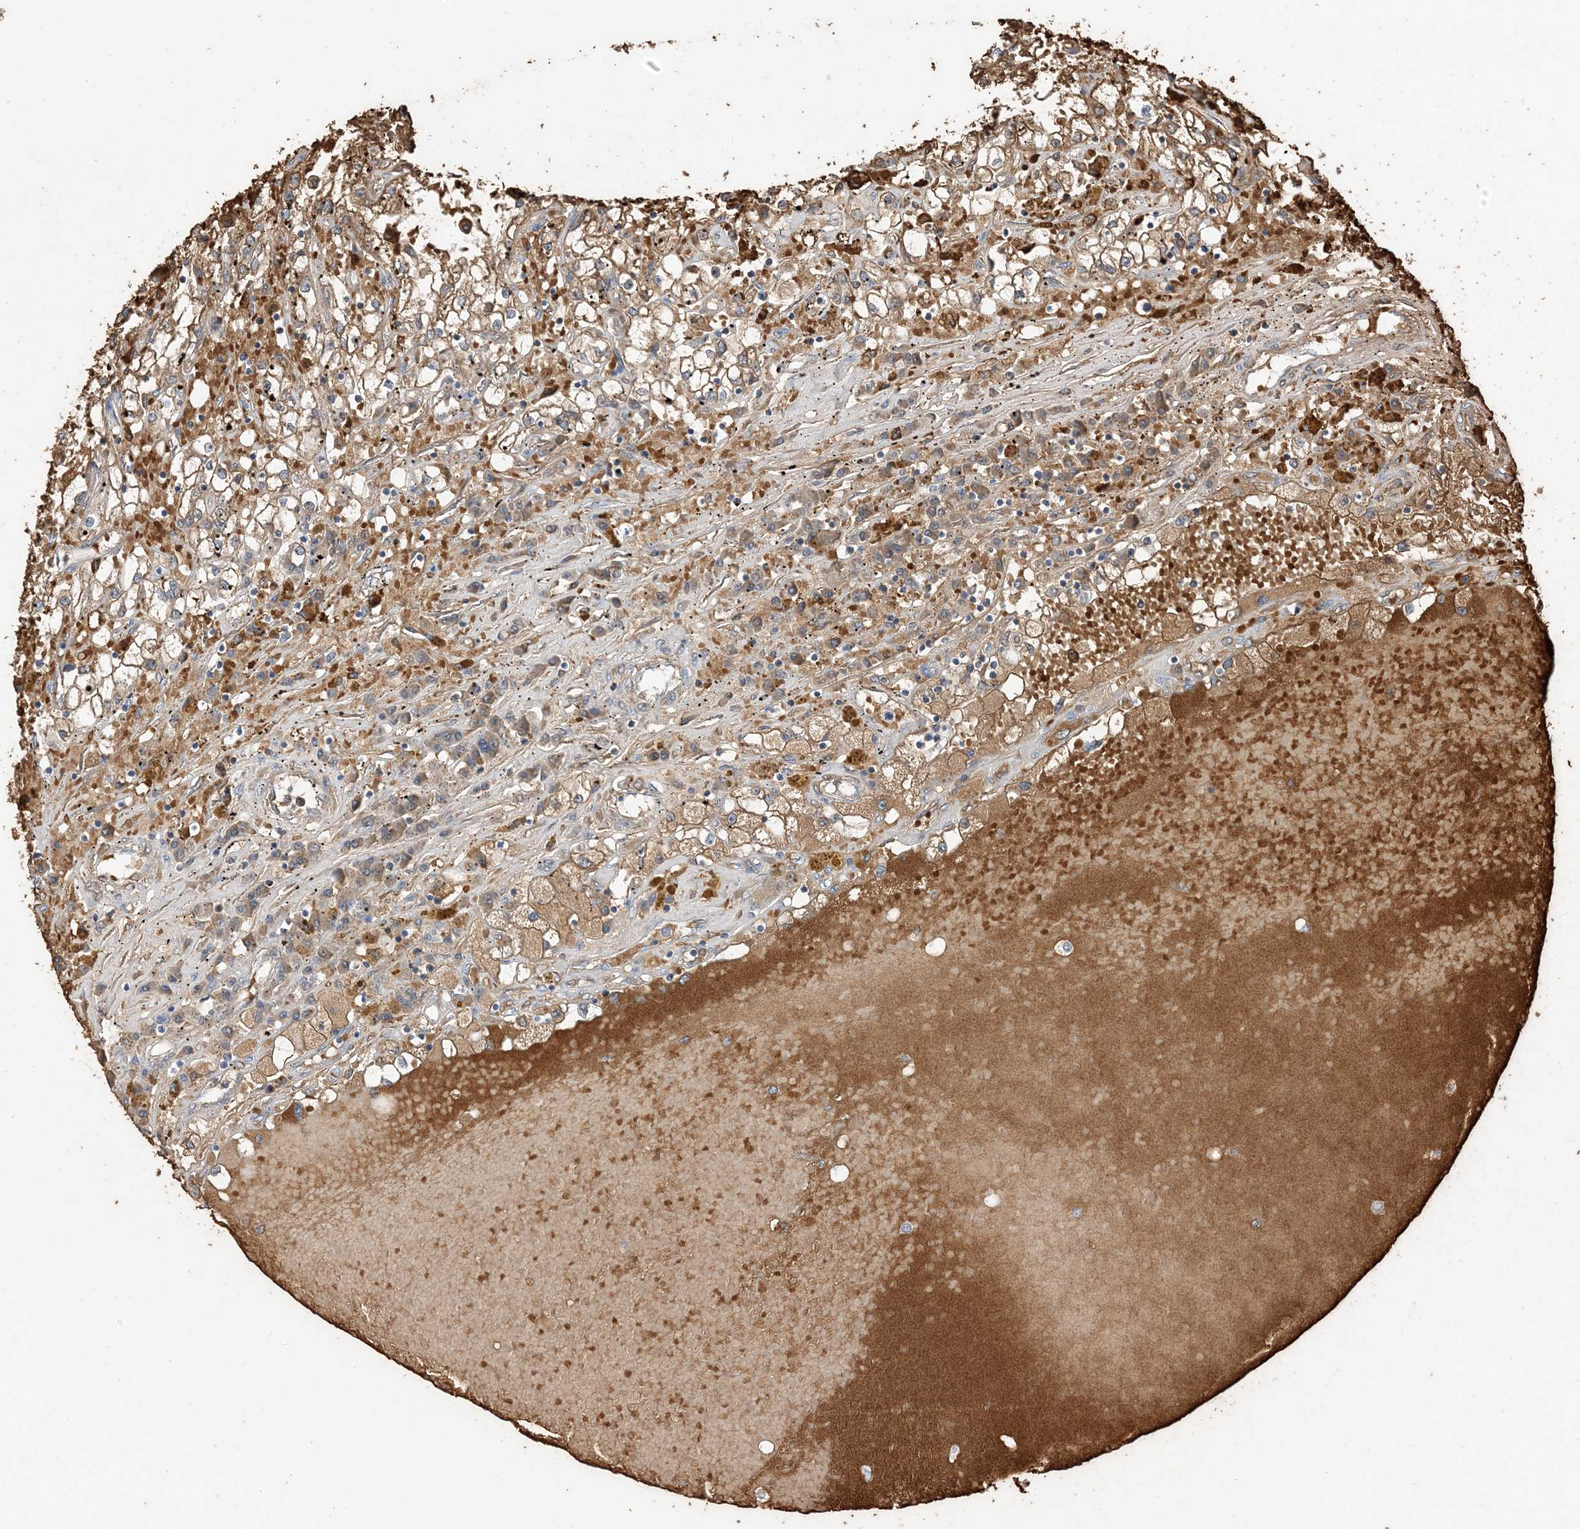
{"staining": {"intensity": "moderate", "quantity": "25%-75%", "location": "cytoplasmic/membranous"}, "tissue": "renal cancer", "cell_type": "Tumor cells", "image_type": "cancer", "snomed": [{"axis": "morphology", "description": "Adenocarcinoma, NOS"}, {"axis": "topography", "description": "Kidney"}], "caption": "A photomicrograph showing moderate cytoplasmic/membranous expression in approximately 25%-75% of tumor cells in renal cancer, as visualized by brown immunohistochemical staining.", "gene": "HPS4", "patient": {"sex": "male", "age": 56}}